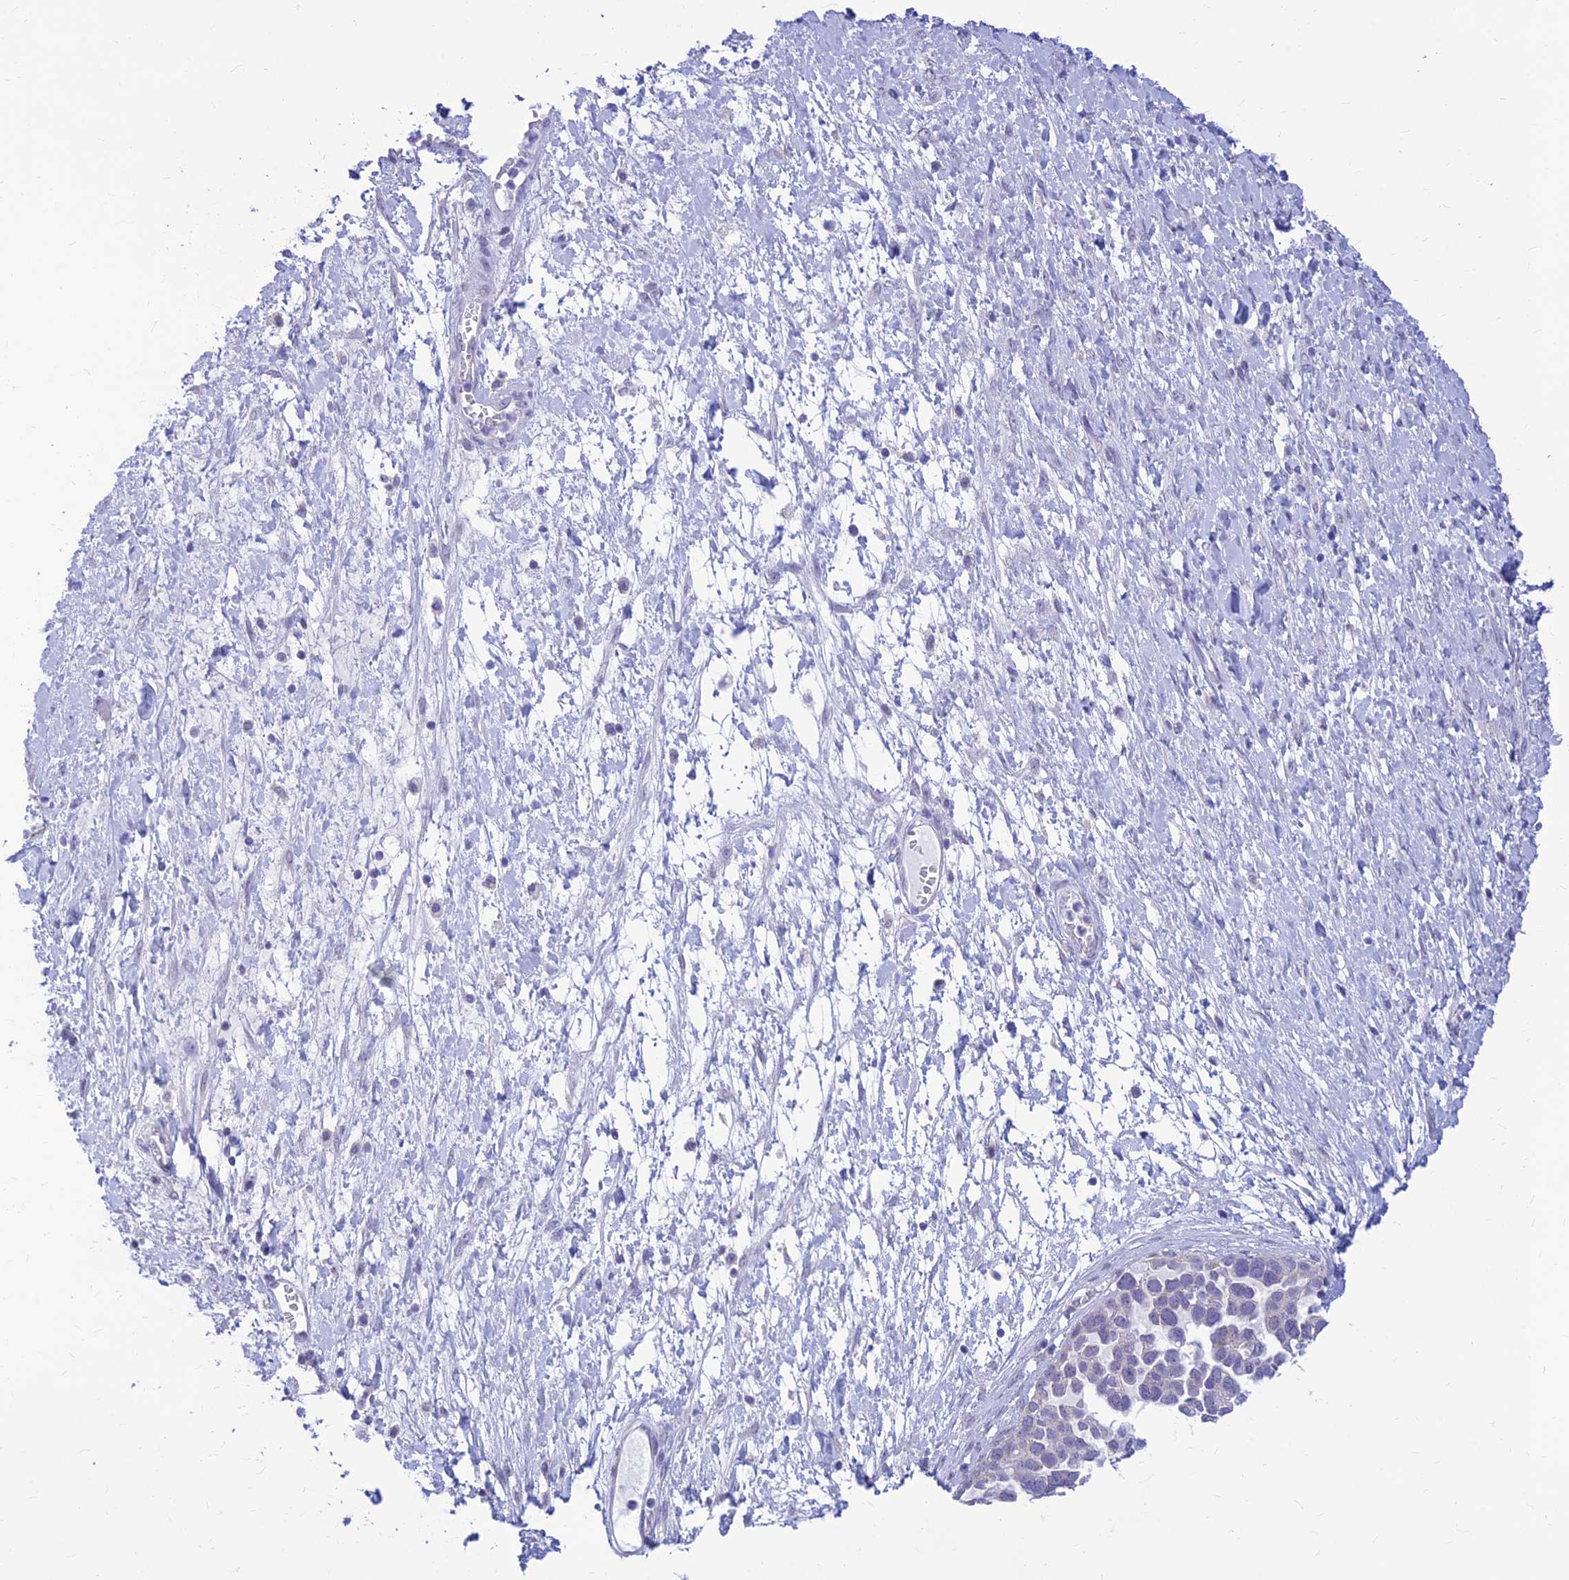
{"staining": {"intensity": "negative", "quantity": "none", "location": "none"}, "tissue": "ovarian cancer", "cell_type": "Tumor cells", "image_type": "cancer", "snomed": [{"axis": "morphology", "description": "Cystadenocarcinoma, serous, NOS"}, {"axis": "topography", "description": "Ovary"}], "caption": "IHC image of serous cystadenocarcinoma (ovarian) stained for a protein (brown), which demonstrates no expression in tumor cells.", "gene": "INKA1", "patient": {"sex": "female", "age": 54}}